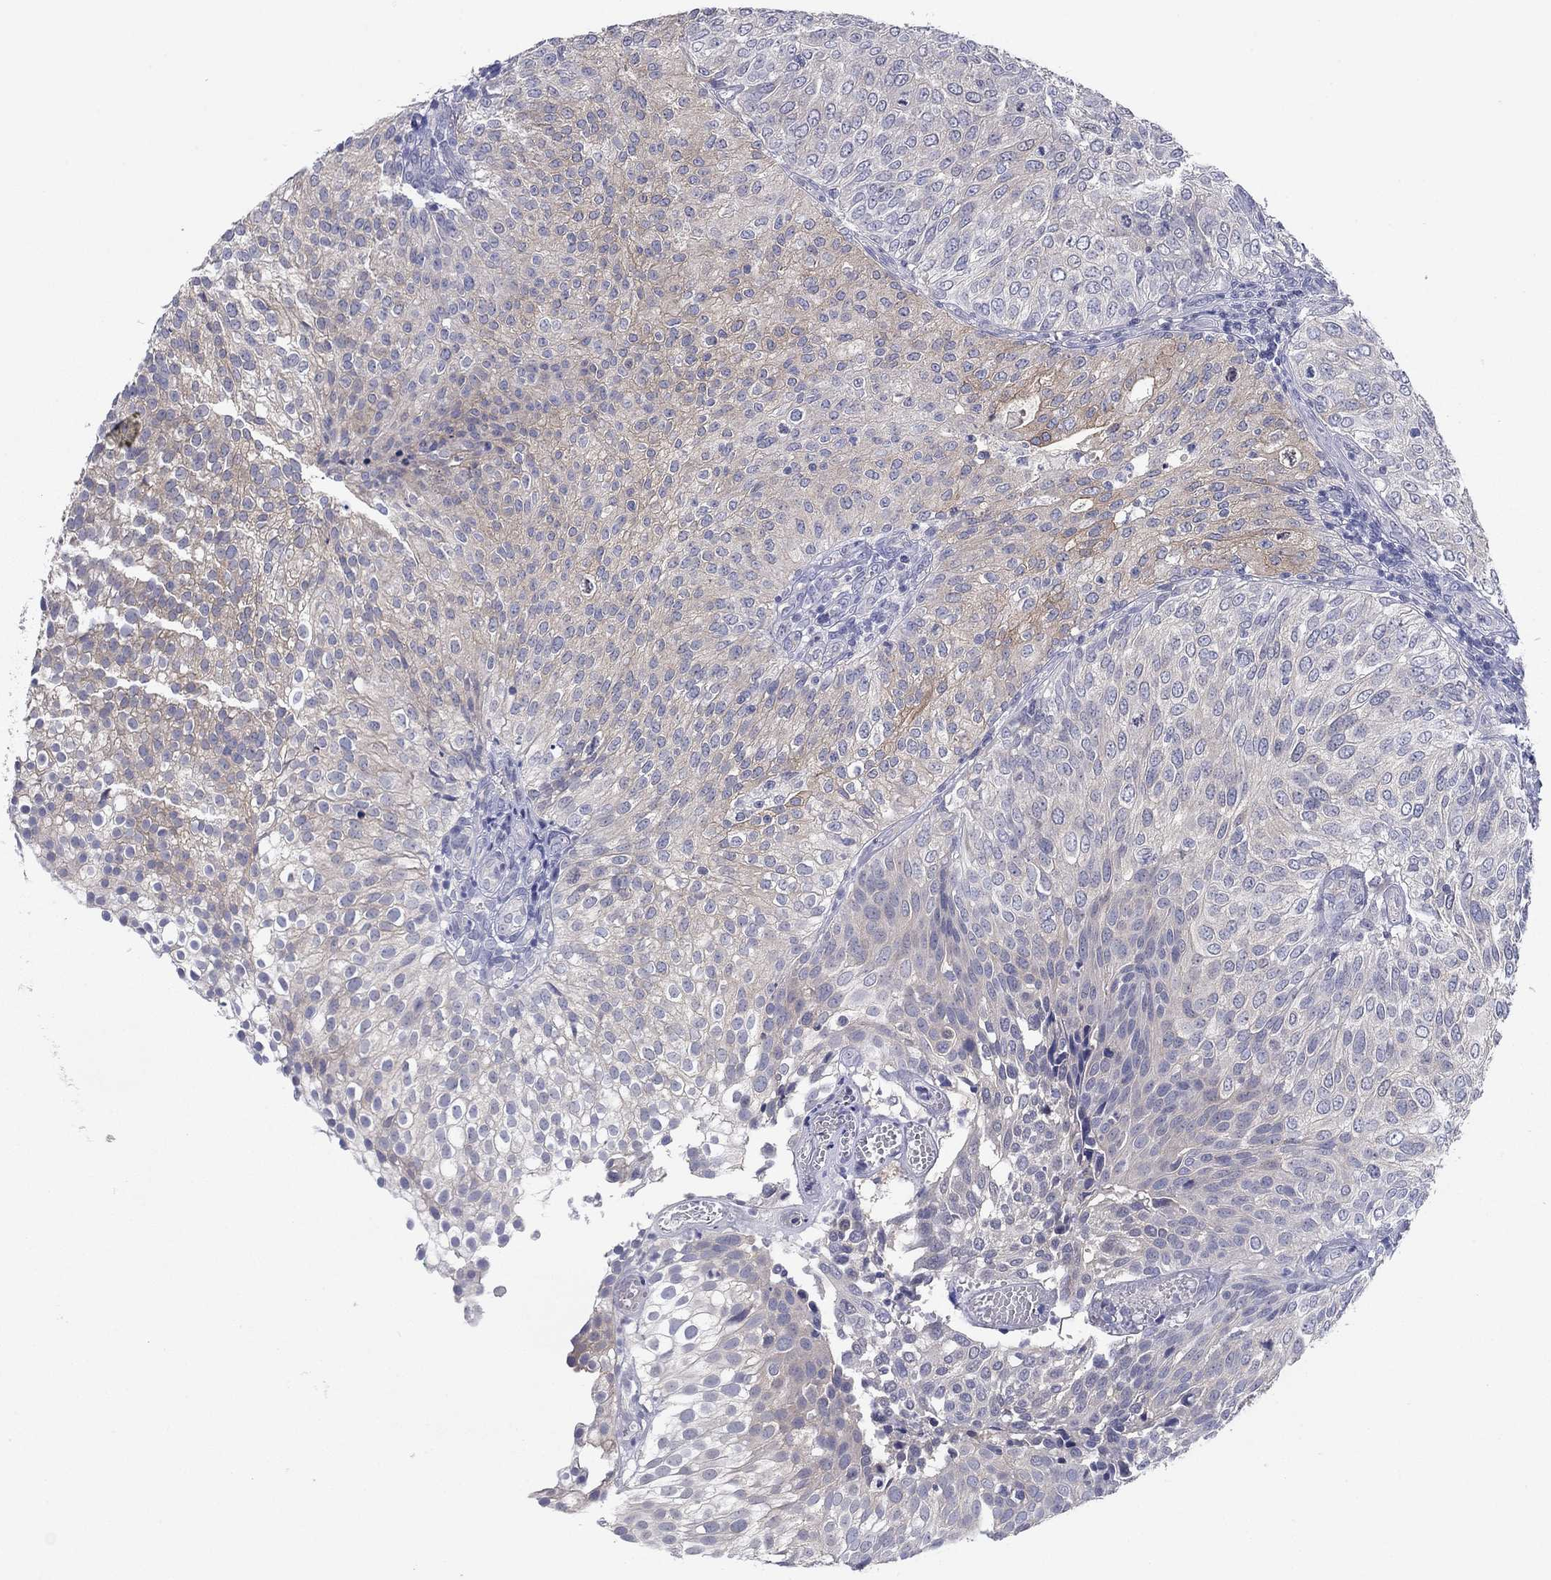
{"staining": {"intensity": "weak", "quantity": "25%-75%", "location": "cytoplasmic/membranous"}, "tissue": "urothelial cancer", "cell_type": "Tumor cells", "image_type": "cancer", "snomed": [{"axis": "morphology", "description": "Urothelial carcinoma, High grade"}, {"axis": "topography", "description": "Urinary bladder"}], "caption": "Immunohistochemistry micrograph of neoplastic tissue: human urothelial carcinoma (high-grade) stained using IHC exhibits low levels of weak protein expression localized specifically in the cytoplasmic/membranous of tumor cells, appearing as a cytoplasmic/membranous brown color.", "gene": "PLS1", "patient": {"sex": "female", "age": 79}}